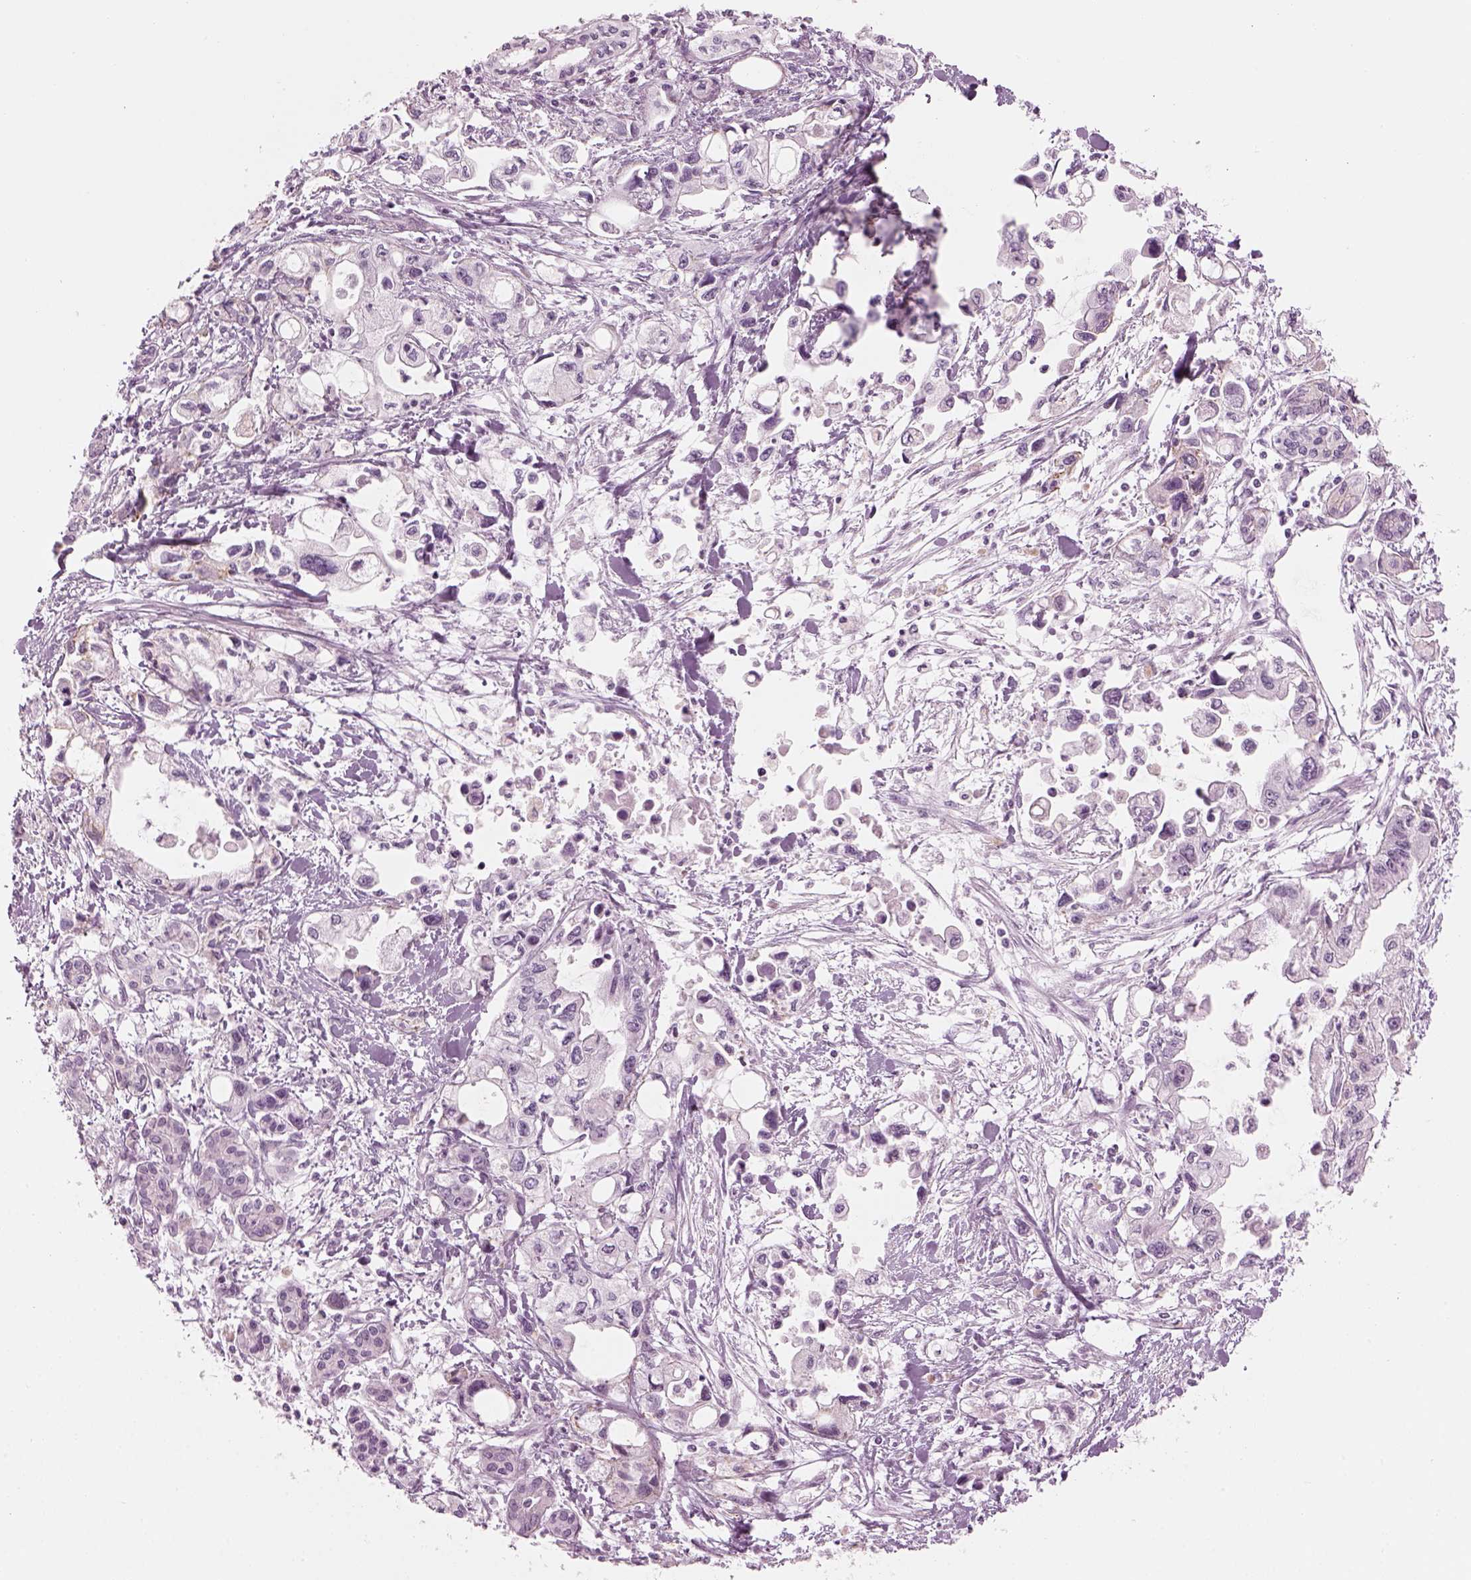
{"staining": {"intensity": "negative", "quantity": "none", "location": "none"}, "tissue": "pancreatic cancer", "cell_type": "Tumor cells", "image_type": "cancer", "snomed": [{"axis": "morphology", "description": "Adenocarcinoma, NOS"}, {"axis": "topography", "description": "Pancreas"}], "caption": "This is an immunohistochemistry image of human adenocarcinoma (pancreatic). There is no expression in tumor cells.", "gene": "SAG", "patient": {"sex": "female", "age": 61}}